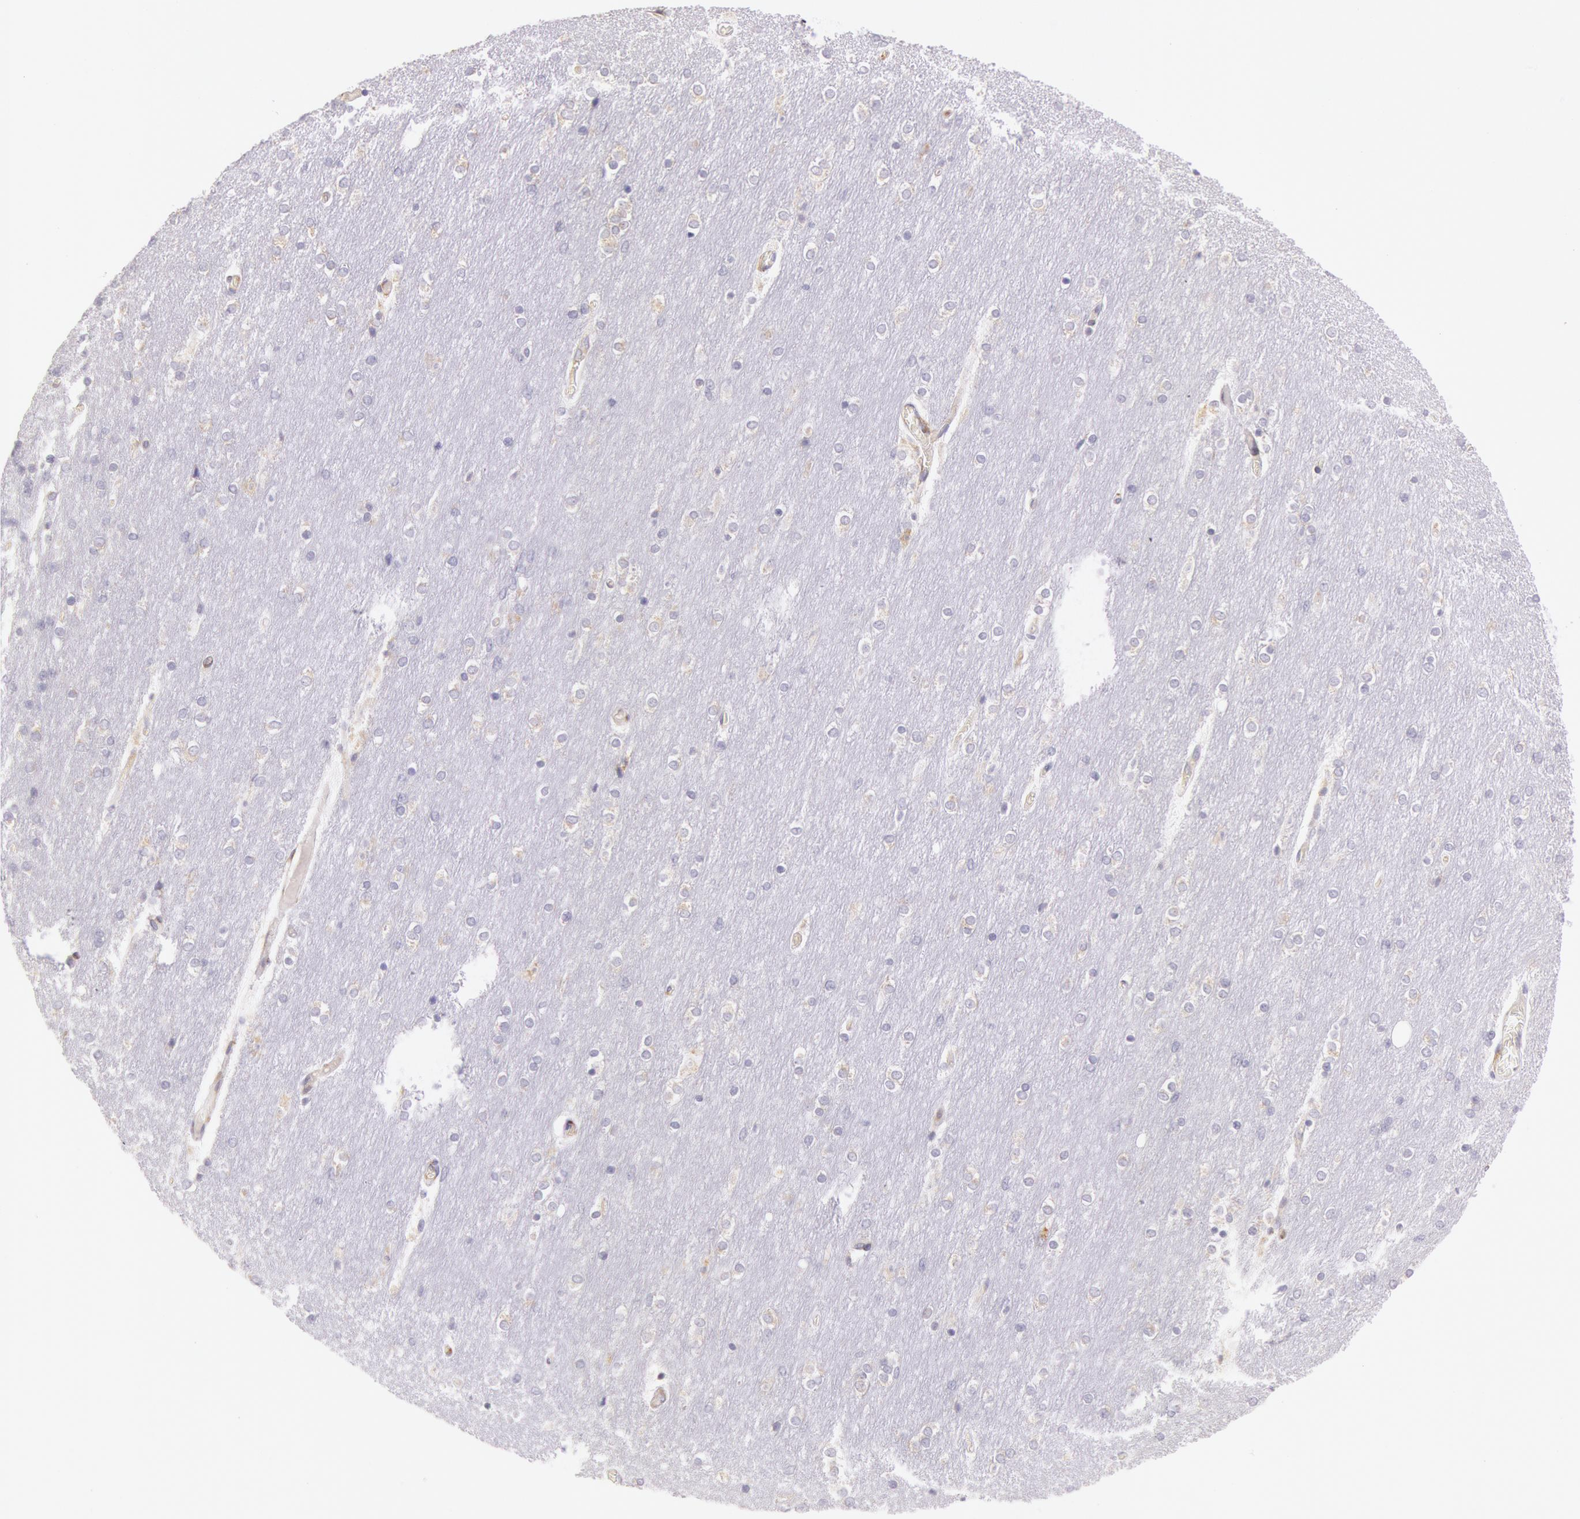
{"staining": {"intensity": "moderate", "quantity": "<25%", "location": "cytoplasmic/membranous"}, "tissue": "cerebellum", "cell_type": "Cells in granular layer", "image_type": "normal", "snomed": [{"axis": "morphology", "description": "Normal tissue, NOS"}, {"axis": "topography", "description": "Cerebellum"}], "caption": "A micrograph of human cerebellum stained for a protein shows moderate cytoplasmic/membranous brown staining in cells in granular layer. The protein of interest is shown in brown color, while the nuclei are stained blue.", "gene": "CIDEB", "patient": {"sex": "female", "age": 54}}